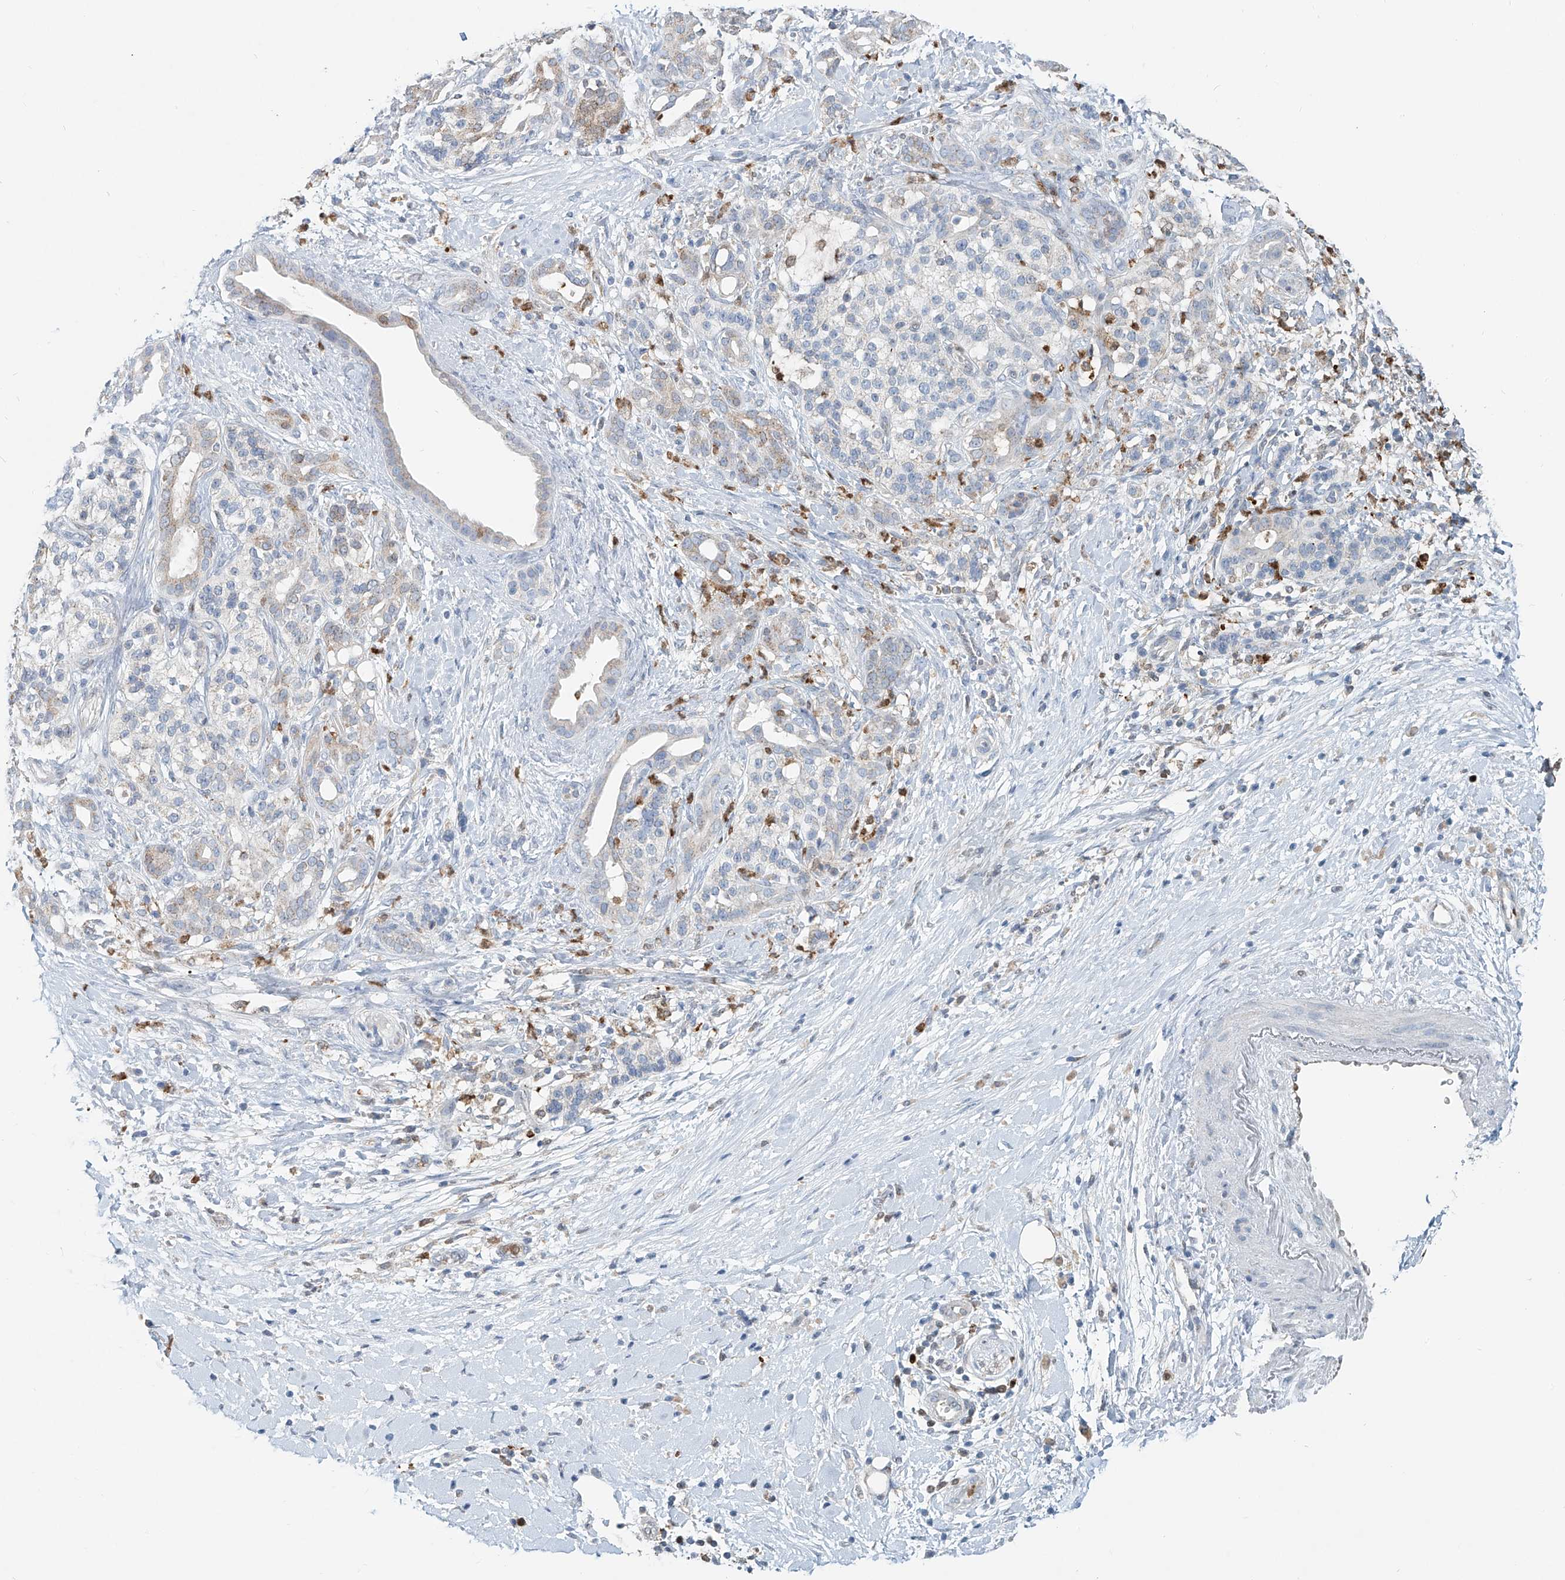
{"staining": {"intensity": "weak", "quantity": "25%-75%", "location": "cytoplasmic/membranous"}, "tissue": "pancreatic cancer", "cell_type": "Tumor cells", "image_type": "cancer", "snomed": [{"axis": "morphology", "description": "Adenocarcinoma, NOS"}, {"axis": "topography", "description": "Pancreas"}], "caption": "IHC histopathology image of neoplastic tissue: human pancreatic cancer (adenocarcinoma) stained using IHC displays low levels of weak protein expression localized specifically in the cytoplasmic/membranous of tumor cells, appearing as a cytoplasmic/membranous brown color.", "gene": "PTPRA", "patient": {"sex": "male", "age": 58}}